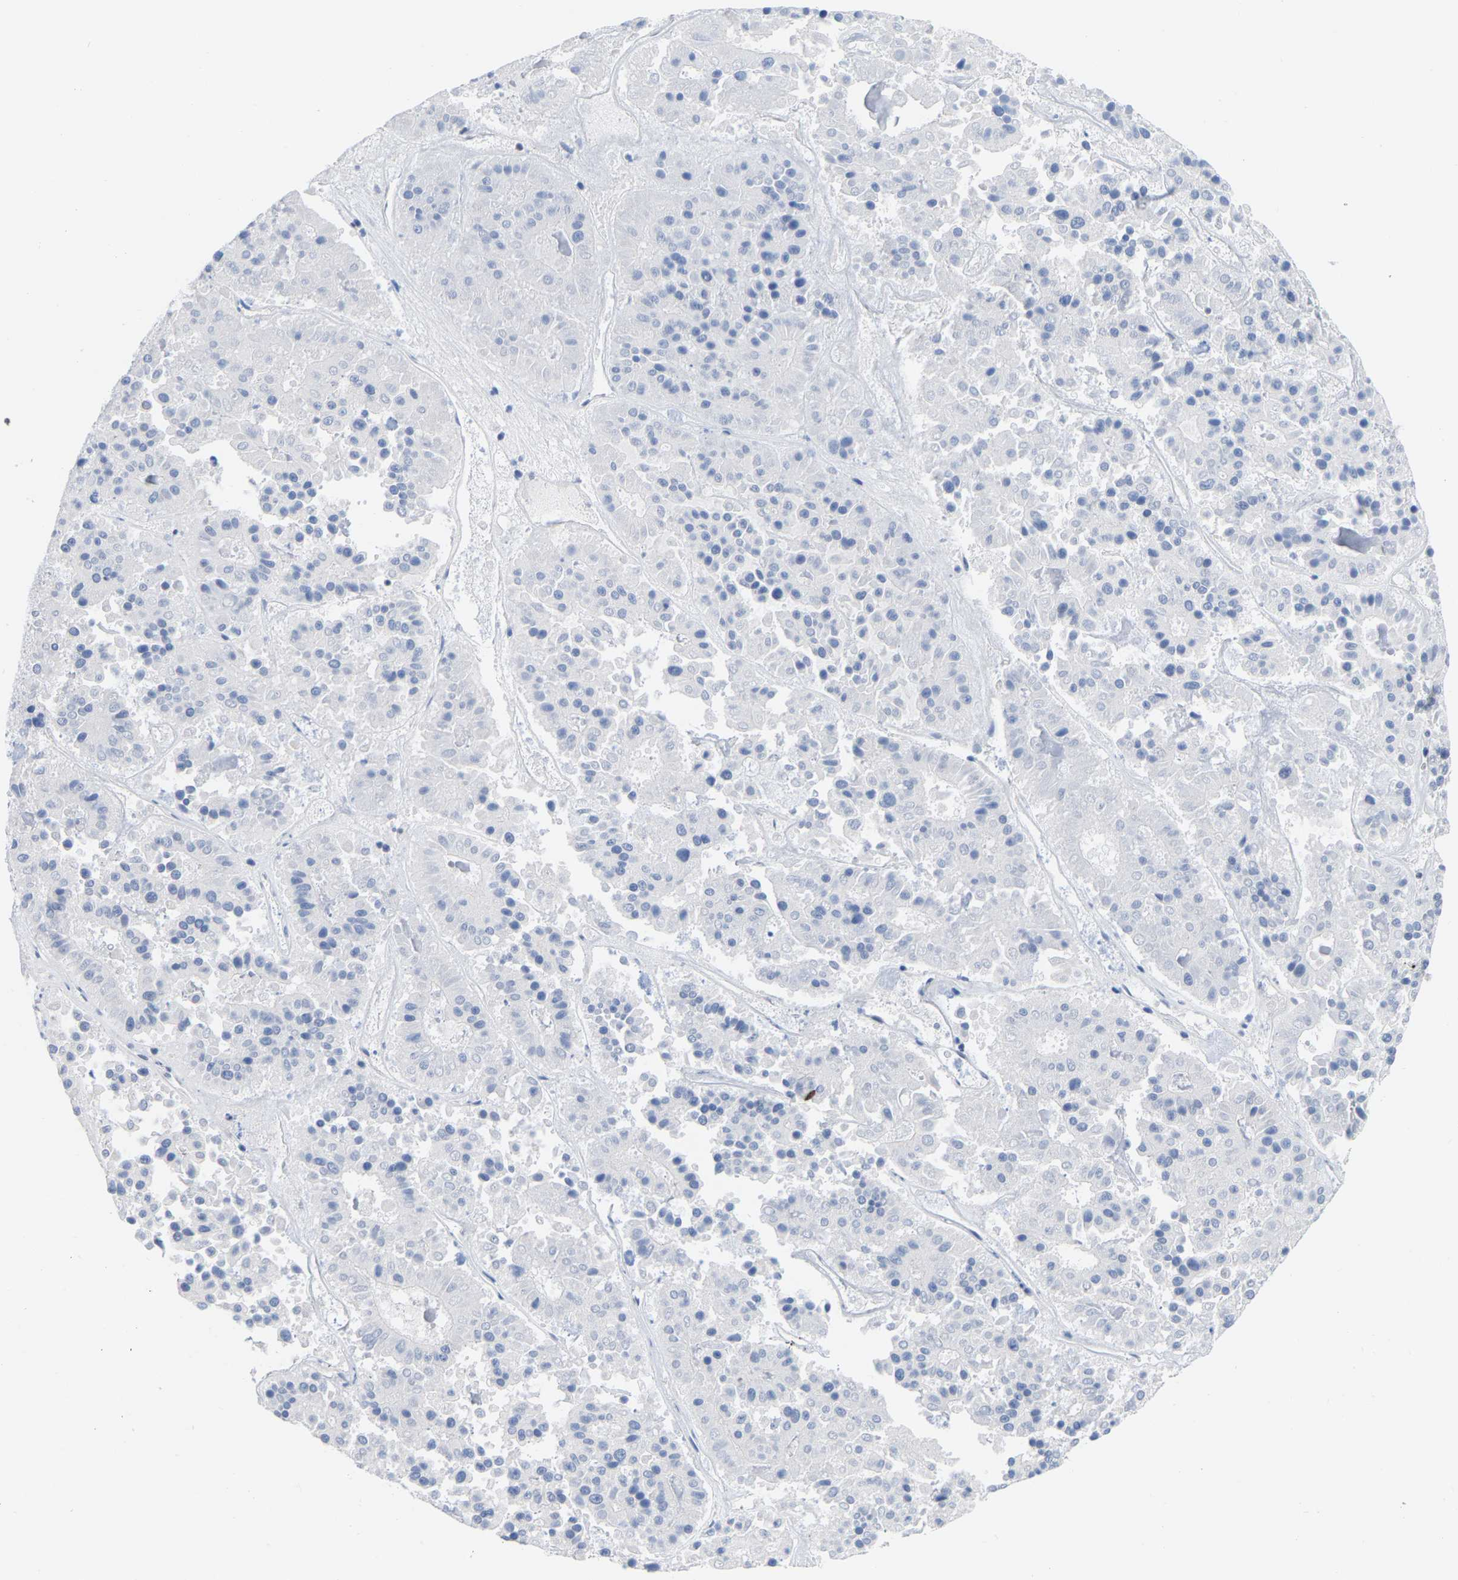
{"staining": {"intensity": "negative", "quantity": "none", "location": "none"}, "tissue": "pancreatic cancer", "cell_type": "Tumor cells", "image_type": "cancer", "snomed": [{"axis": "morphology", "description": "Adenocarcinoma, NOS"}, {"axis": "topography", "description": "Pancreas"}], "caption": "The immunohistochemistry (IHC) micrograph has no significant expression in tumor cells of pancreatic adenocarcinoma tissue.", "gene": "GIMAP4", "patient": {"sex": "male", "age": 50}}